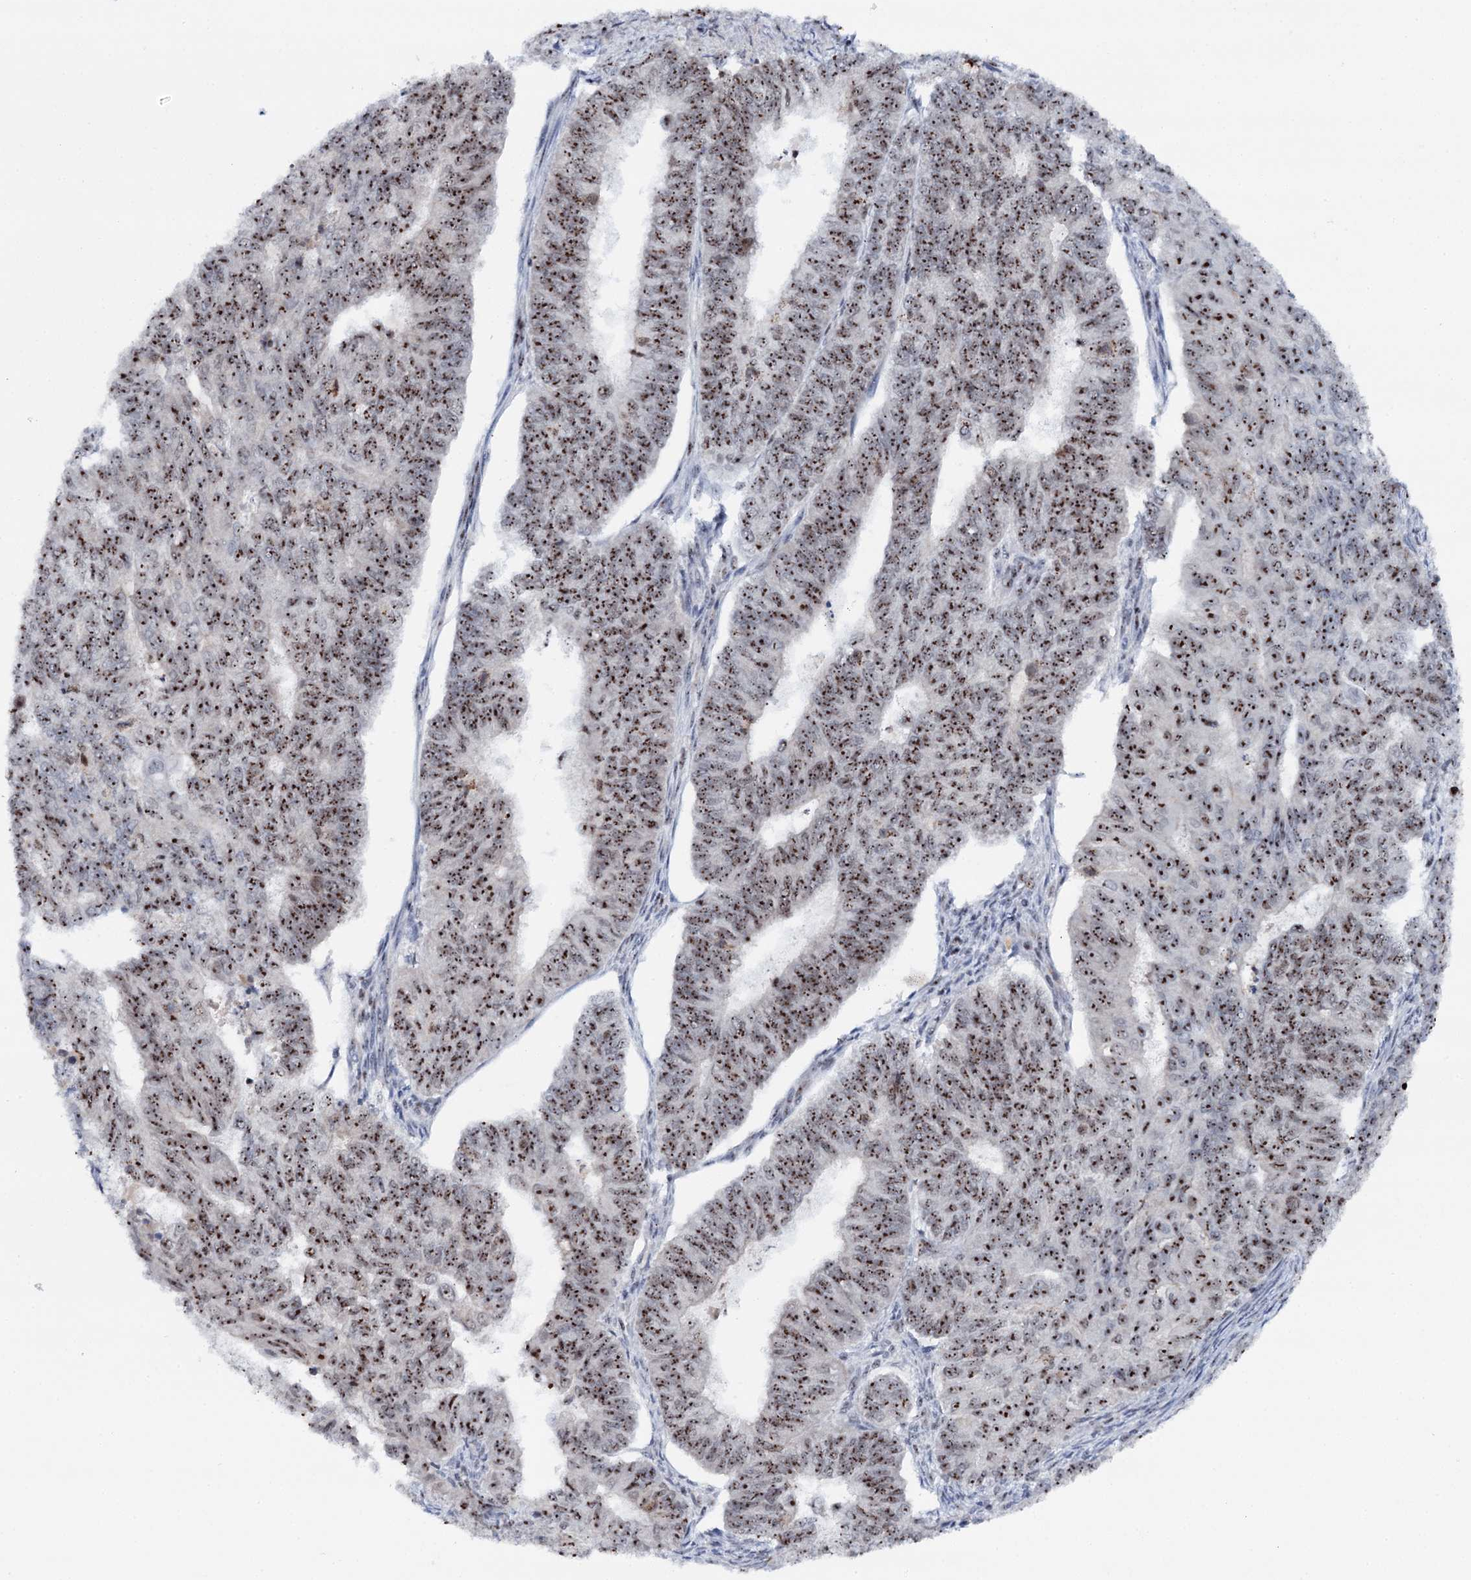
{"staining": {"intensity": "strong", "quantity": ">75%", "location": "nuclear"}, "tissue": "endometrial cancer", "cell_type": "Tumor cells", "image_type": "cancer", "snomed": [{"axis": "morphology", "description": "Adenocarcinoma, NOS"}, {"axis": "topography", "description": "Endometrium"}], "caption": "High-power microscopy captured an IHC image of adenocarcinoma (endometrial), revealing strong nuclear positivity in about >75% of tumor cells. (Stains: DAB (3,3'-diaminobenzidine) in brown, nuclei in blue, Microscopy: brightfield microscopy at high magnification).", "gene": "BUD13", "patient": {"sex": "female", "age": 32}}